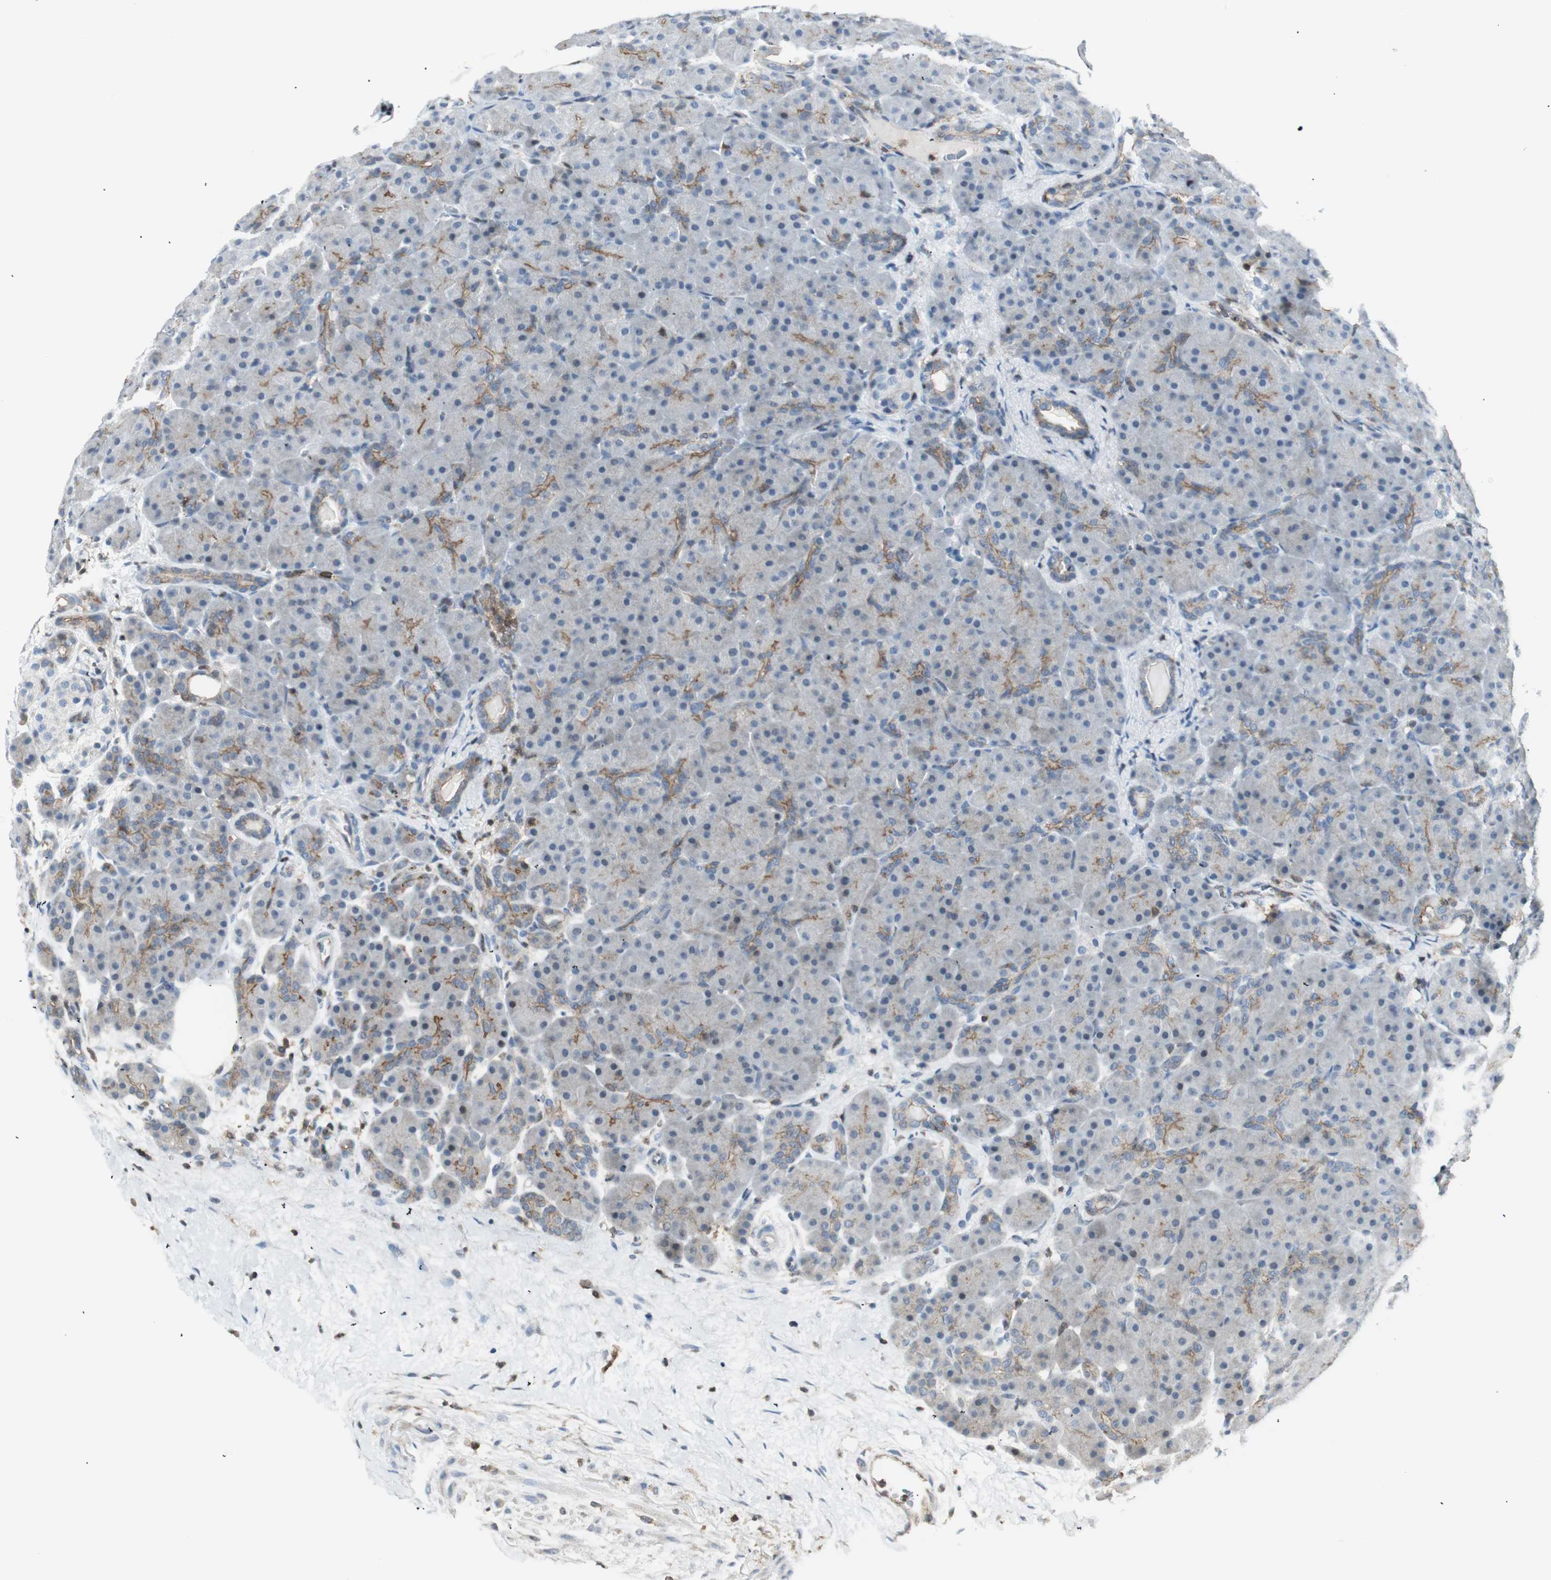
{"staining": {"intensity": "weak", "quantity": ">75%", "location": "cytoplasmic/membranous"}, "tissue": "pancreas", "cell_type": "Exocrine glandular cells", "image_type": "normal", "snomed": [{"axis": "morphology", "description": "Normal tissue, NOS"}, {"axis": "topography", "description": "Pancreas"}], "caption": "Exocrine glandular cells display weak cytoplasmic/membranous staining in approximately >75% of cells in benign pancreas.", "gene": "PPP1CA", "patient": {"sex": "male", "age": 66}}